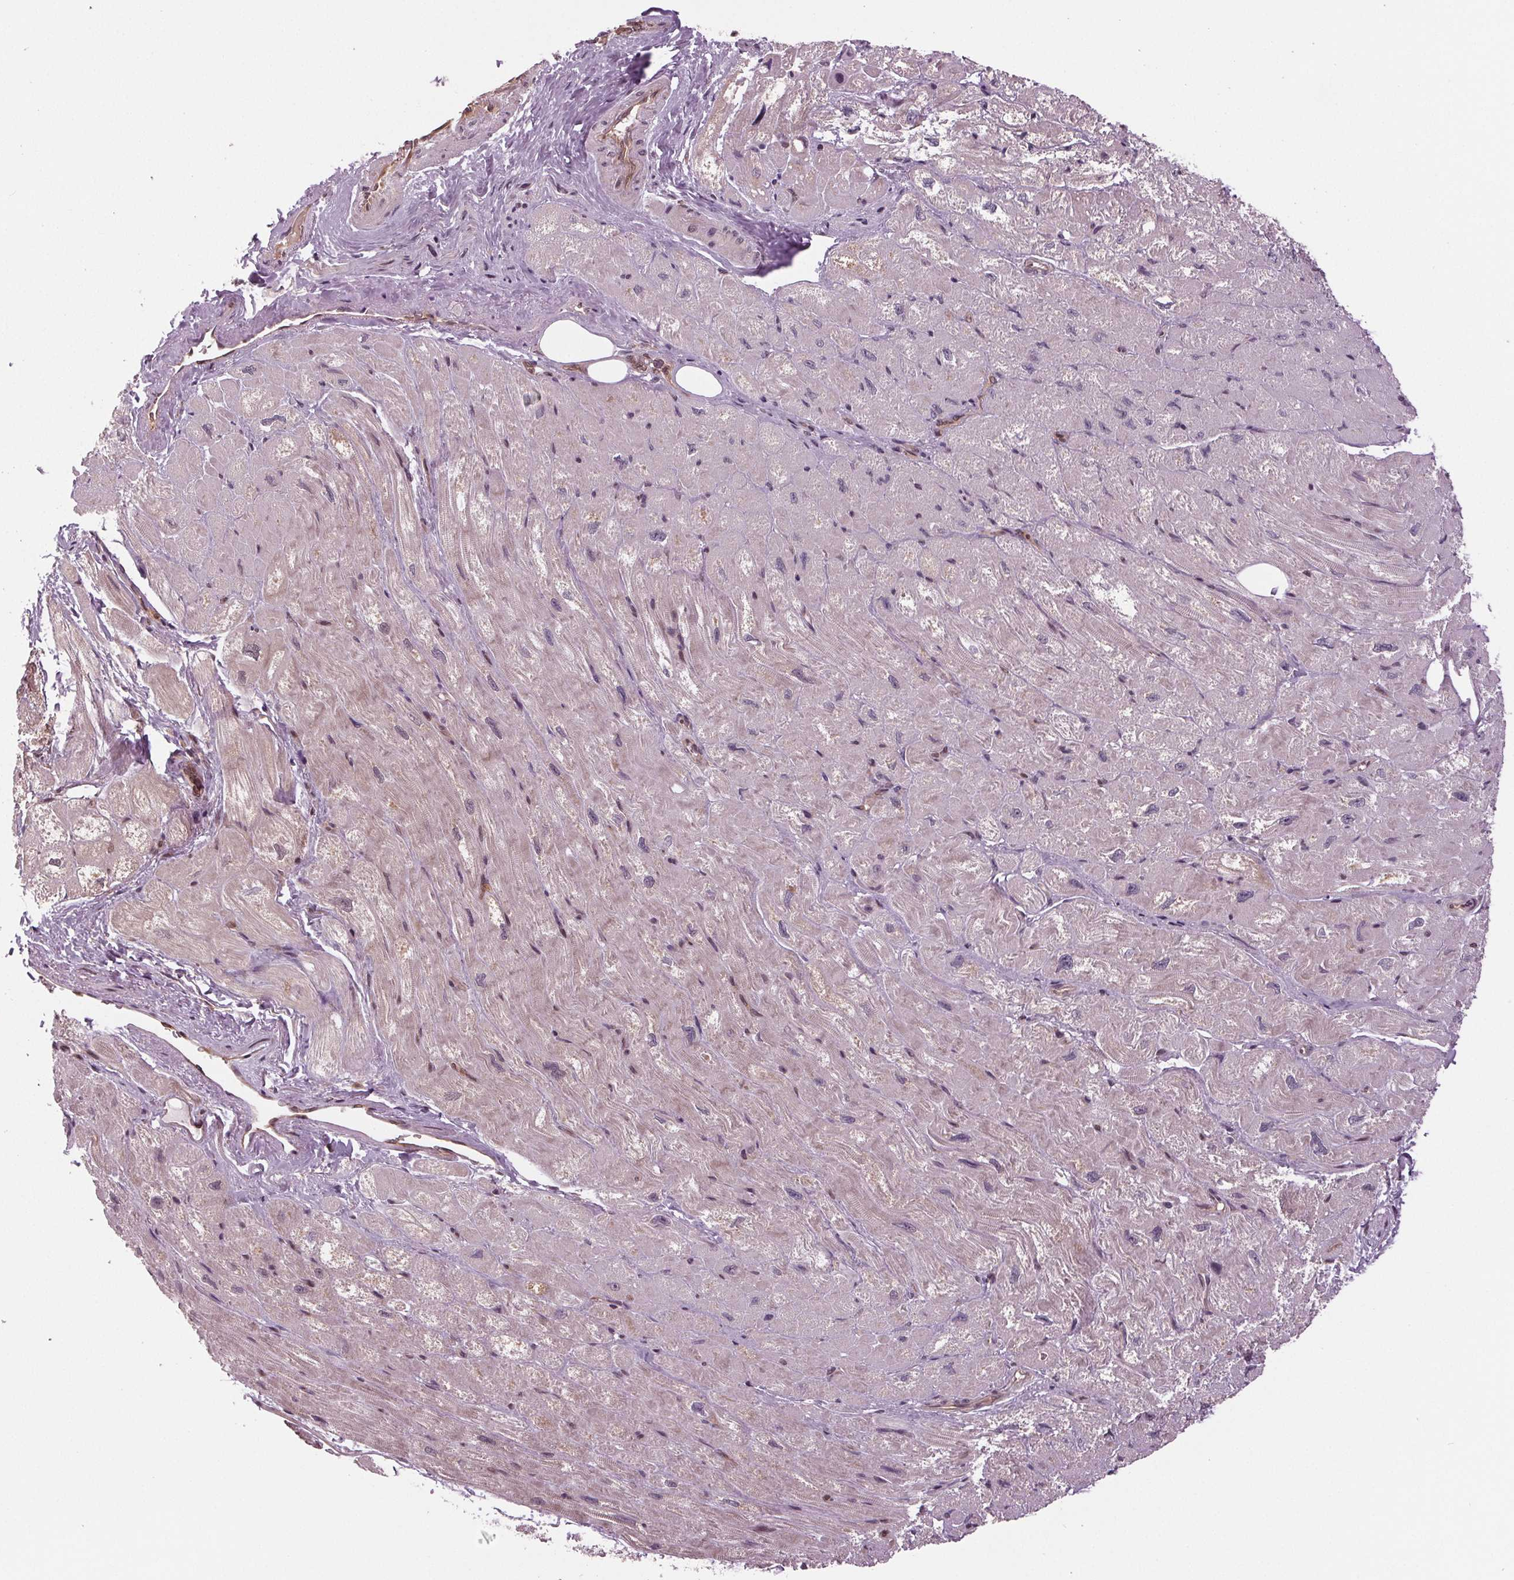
{"staining": {"intensity": "weak", "quantity": "<25%", "location": "cytoplasmic/membranous"}, "tissue": "heart muscle", "cell_type": "Cardiomyocytes", "image_type": "normal", "snomed": [{"axis": "morphology", "description": "Normal tissue, NOS"}, {"axis": "topography", "description": "Heart"}], "caption": "DAB (3,3'-diaminobenzidine) immunohistochemical staining of normal heart muscle shows no significant positivity in cardiomyocytes.", "gene": "STAT3", "patient": {"sex": "female", "age": 69}}